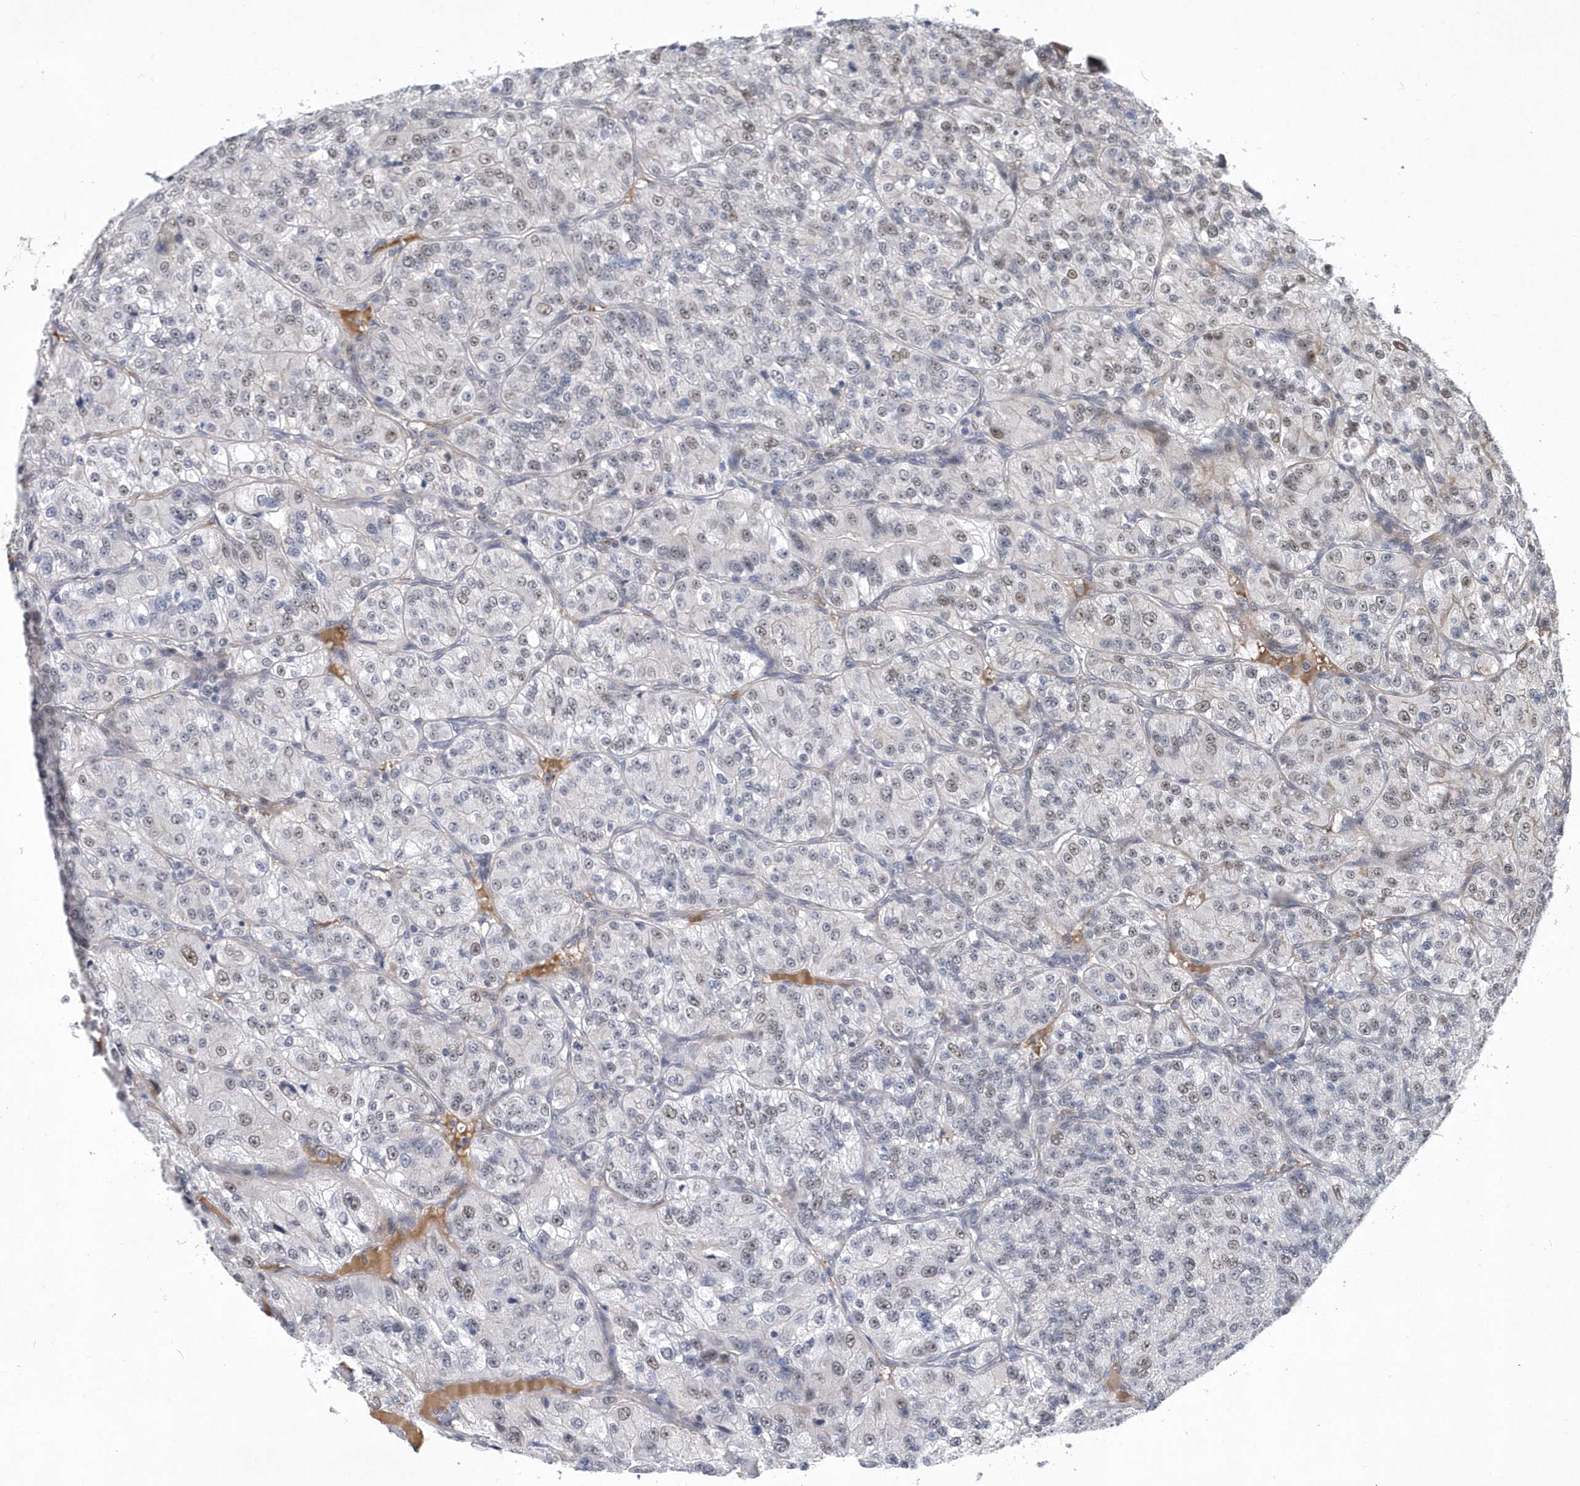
{"staining": {"intensity": "weak", "quantity": "<25%", "location": "nuclear"}, "tissue": "renal cancer", "cell_type": "Tumor cells", "image_type": "cancer", "snomed": [{"axis": "morphology", "description": "Adenocarcinoma, NOS"}, {"axis": "topography", "description": "Kidney"}], "caption": "The IHC image has no significant staining in tumor cells of adenocarcinoma (renal) tissue.", "gene": "FAM217A", "patient": {"sex": "female", "age": 63}}